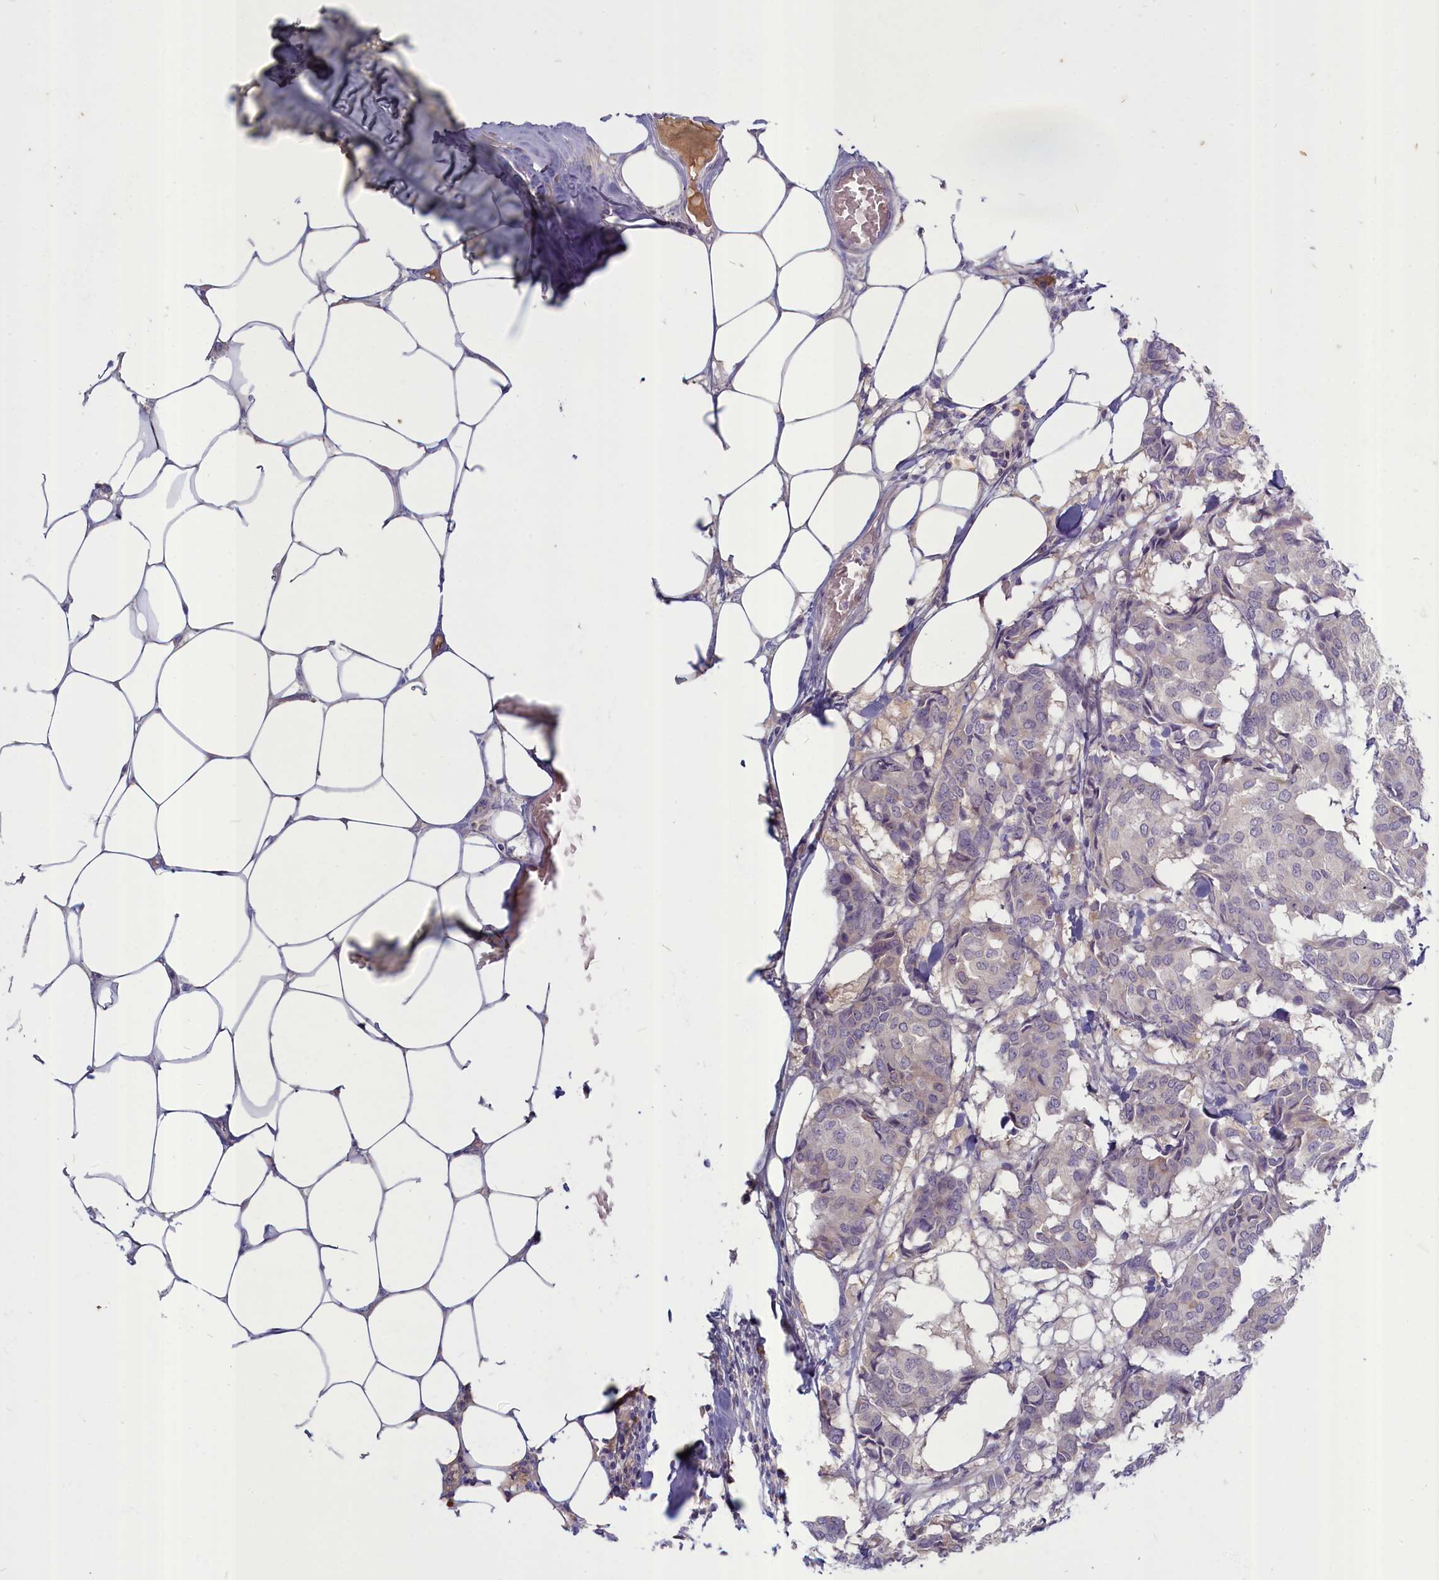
{"staining": {"intensity": "negative", "quantity": "none", "location": "none"}, "tissue": "breast cancer", "cell_type": "Tumor cells", "image_type": "cancer", "snomed": [{"axis": "morphology", "description": "Duct carcinoma"}, {"axis": "topography", "description": "Breast"}], "caption": "The immunohistochemistry photomicrograph has no significant expression in tumor cells of breast cancer (invasive ductal carcinoma) tissue.", "gene": "SV2C", "patient": {"sex": "female", "age": 75}}